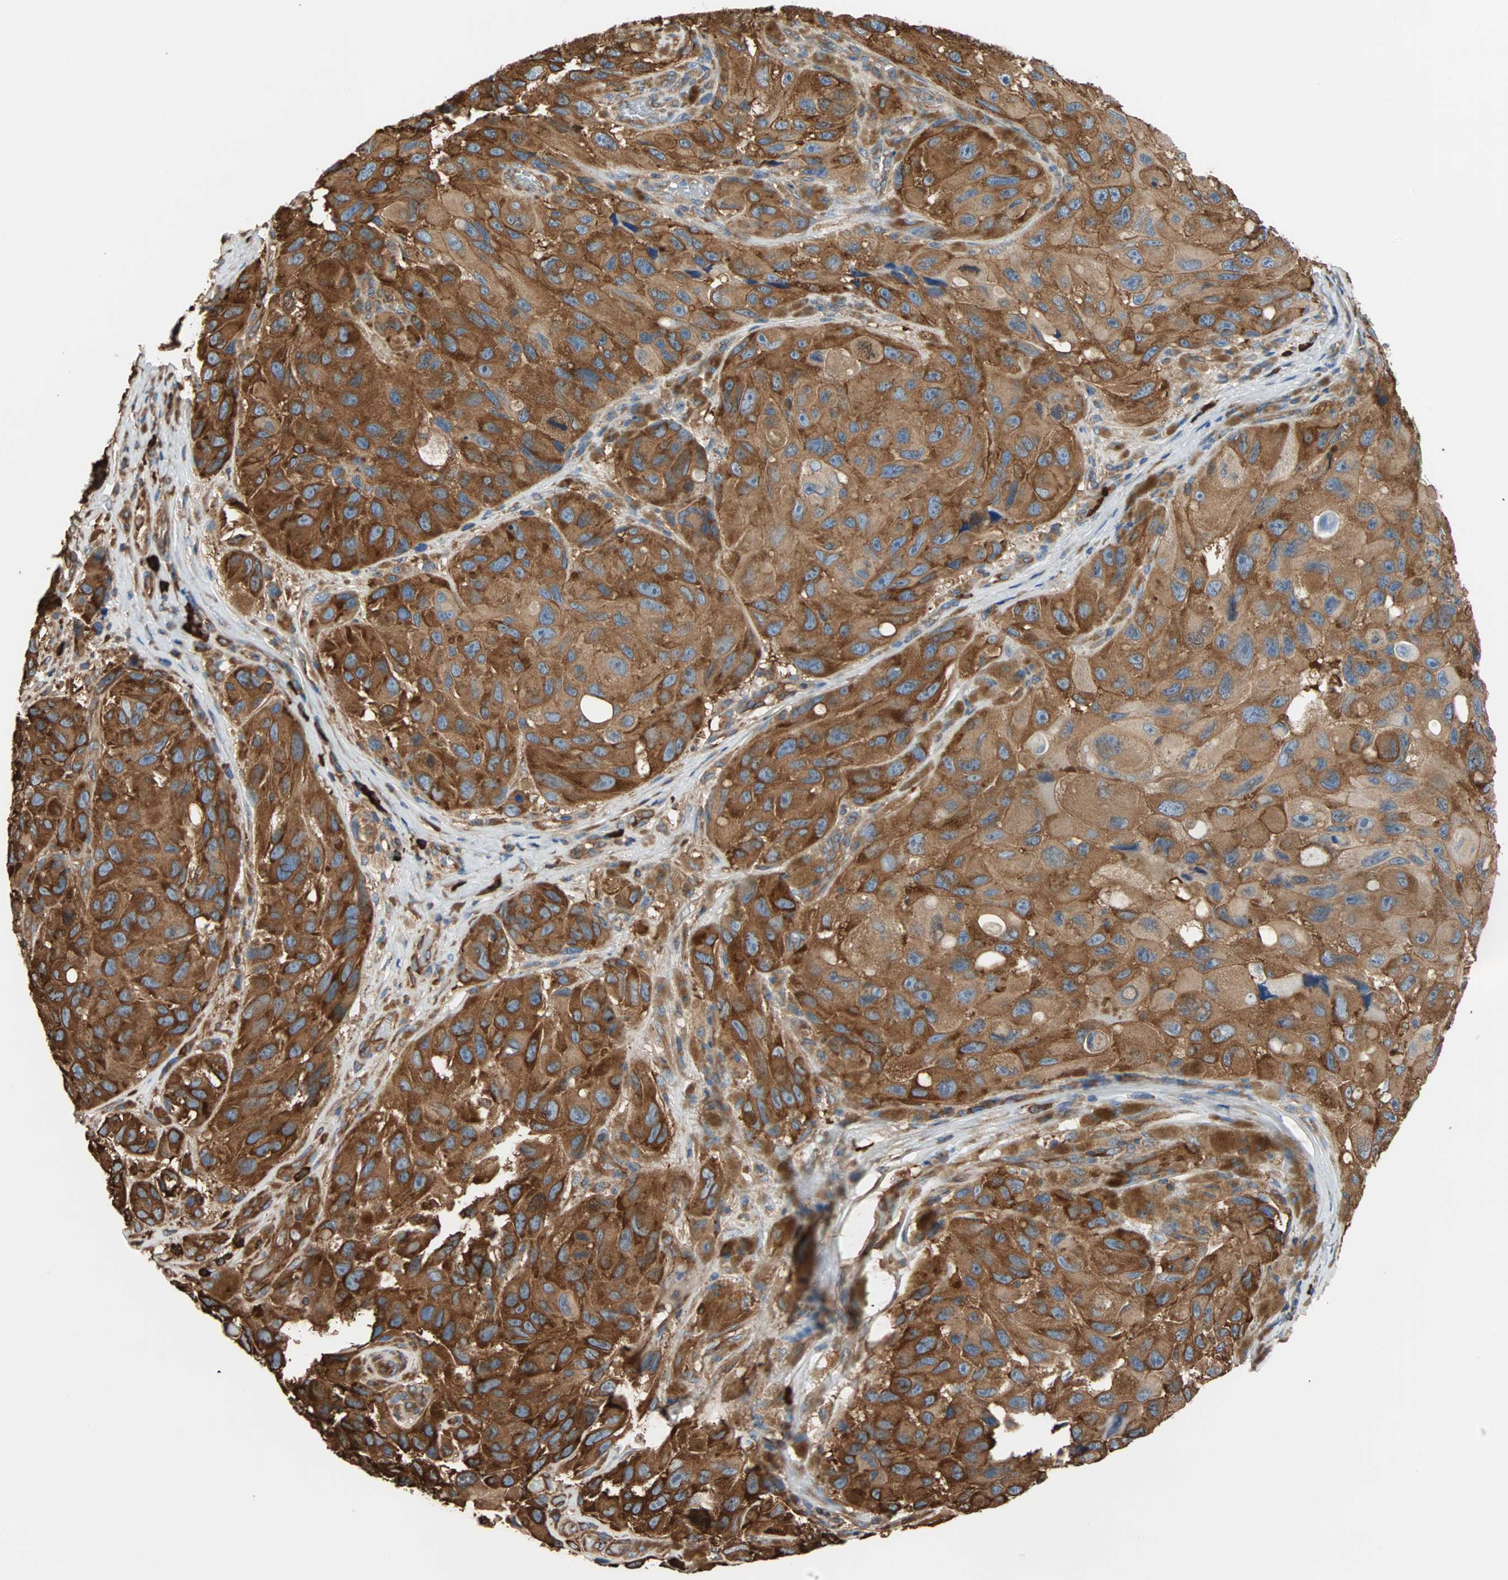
{"staining": {"intensity": "strong", "quantity": ">75%", "location": "cytoplasmic/membranous"}, "tissue": "melanoma", "cell_type": "Tumor cells", "image_type": "cancer", "snomed": [{"axis": "morphology", "description": "Malignant melanoma, NOS"}, {"axis": "topography", "description": "Skin"}], "caption": "An immunohistochemistry (IHC) micrograph of tumor tissue is shown. Protein staining in brown highlights strong cytoplasmic/membranous positivity in malignant melanoma within tumor cells. The staining was performed using DAB (3,3'-diaminobenzidine), with brown indicating positive protein expression. Nuclei are stained blue with hematoxylin.", "gene": "EEF2", "patient": {"sex": "female", "age": 73}}